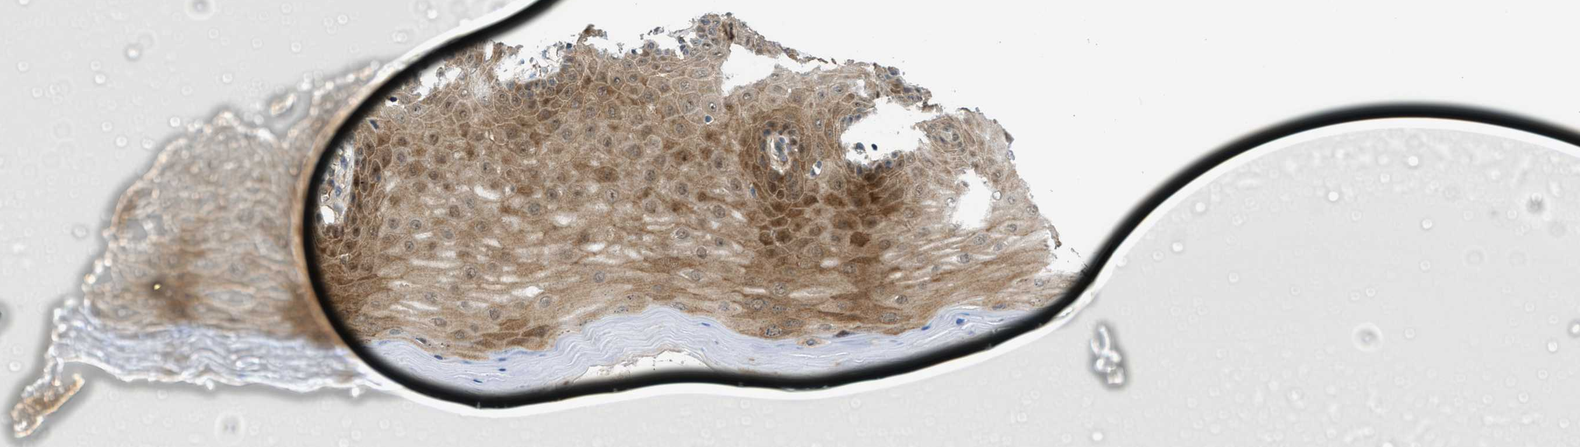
{"staining": {"intensity": "strong", "quantity": ">75%", "location": "cytoplasmic/membranous,nuclear"}, "tissue": "cervix", "cell_type": "Glandular cells", "image_type": "normal", "snomed": [{"axis": "morphology", "description": "Normal tissue, NOS"}, {"axis": "topography", "description": "Cervix"}], "caption": "Immunohistochemistry (IHC) micrograph of benign human cervix stained for a protein (brown), which exhibits high levels of strong cytoplasmic/membranous,nuclear staining in about >75% of glandular cells.", "gene": "TRAK2", "patient": {"sex": "female", "age": 55}}